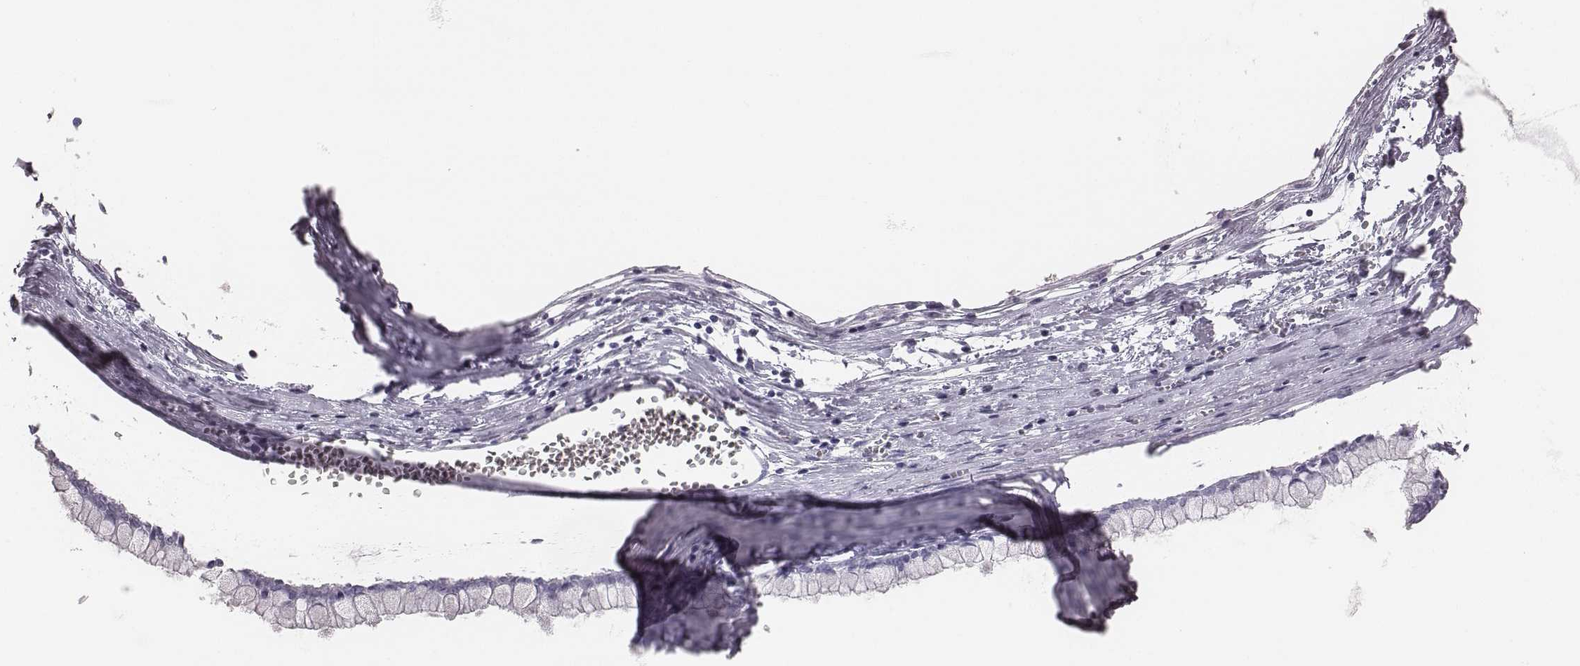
{"staining": {"intensity": "negative", "quantity": "none", "location": "none"}, "tissue": "ovarian cancer", "cell_type": "Tumor cells", "image_type": "cancer", "snomed": [{"axis": "morphology", "description": "Cystadenocarcinoma, mucinous, NOS"}, {"axis": "topography", "description": "Ovary"}], "caption": "Immunohistochemical staining of ovarian mucinous cystadenocarcinoma demonstrates no significant expression in tumor cells. (Immunohistochemistry (ihc), brightfield microscopy, high magnification).", "gene": "CSH1", "patient": {"sex": "female", "age": 67}}